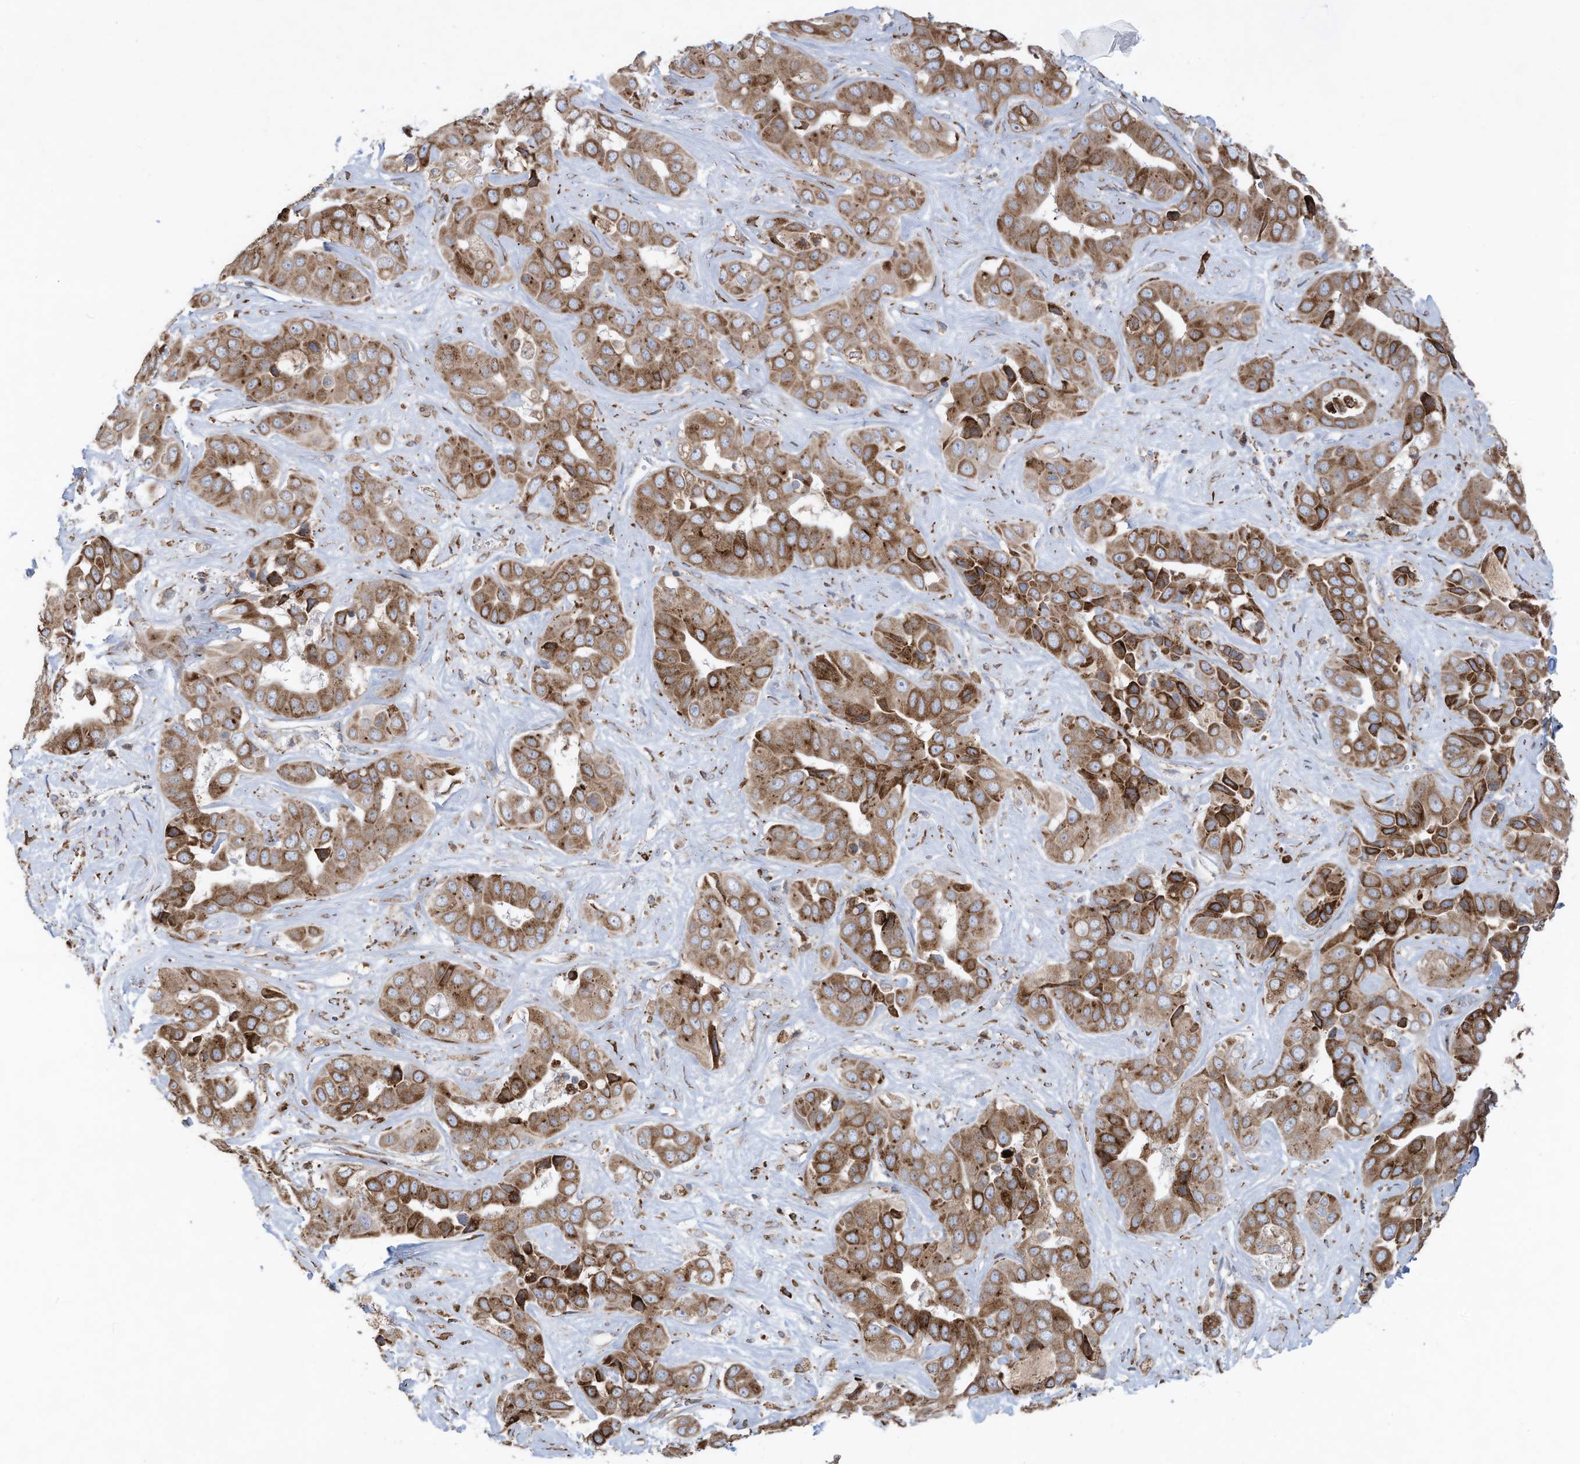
{"staining": {"intensity": "strong", "quantity": ">75%", "location": "cytoplasmic/membranous"}, "tissue": "liver cancer", "cell_type": "Tumor cells", "image_type": "cancer", "snomed": [{"axis": "morphology", "description": "Cholangiocarcinoma"}, {"axis": "topography", "description": "Liver"}], "caption": "Liver cholangiocarcinoma stained with DAB (3,3'-diaminobenzidine) immunohistochemistry reveals high levels of strong cytoplasmic/membranous positivity in approximately >75% of tumor cells. The staining was performed using DAB to visualize the protein expression in brown, while the nuclei were stained in blue with hematoxylin (Magnification: 20x).", "gene": "ZNF354C", "patient": {"sex": "female", "age": 52}}